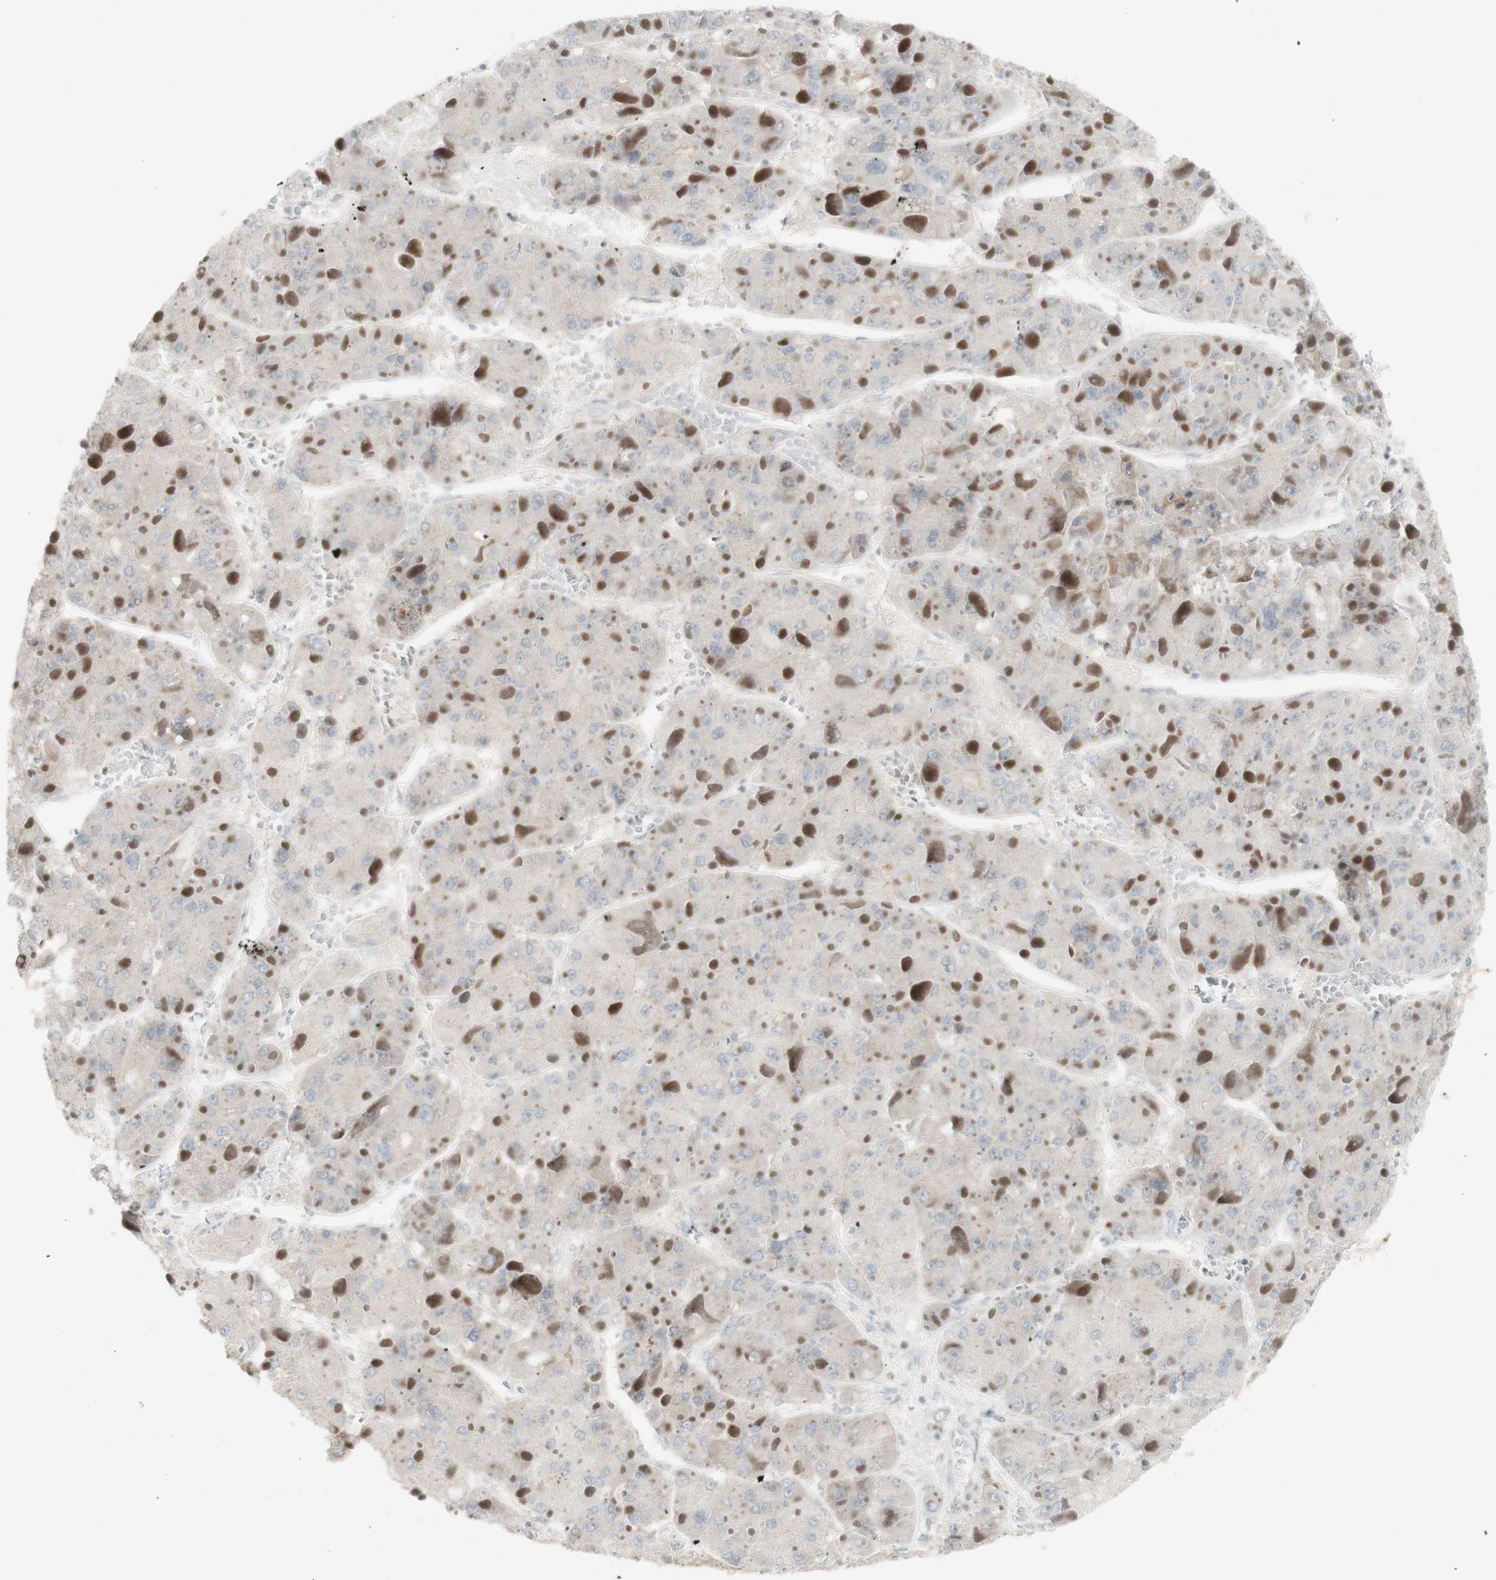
{"staining": {"intensity": "negative", "quantity": "none", "location": "none"}, "tissue": "liver cancer", "cell_type": "Tumor cells", "image_type": "cancer", "snomed": [{"axis": "morphology", "description": "Carcinoma, Hepatocellular, NOS"}, {"axis": "topography", "description": "Liver"}], "caption": "A micrograph of human hepatocellular carcinoma (liver) is negative for staining in tumor cells. (DAB immunohistochemistry visualized using brightfield microscopy, high magnification).", "gene": "C1orf116", "patient": {"sex": "female", "age": 73}}